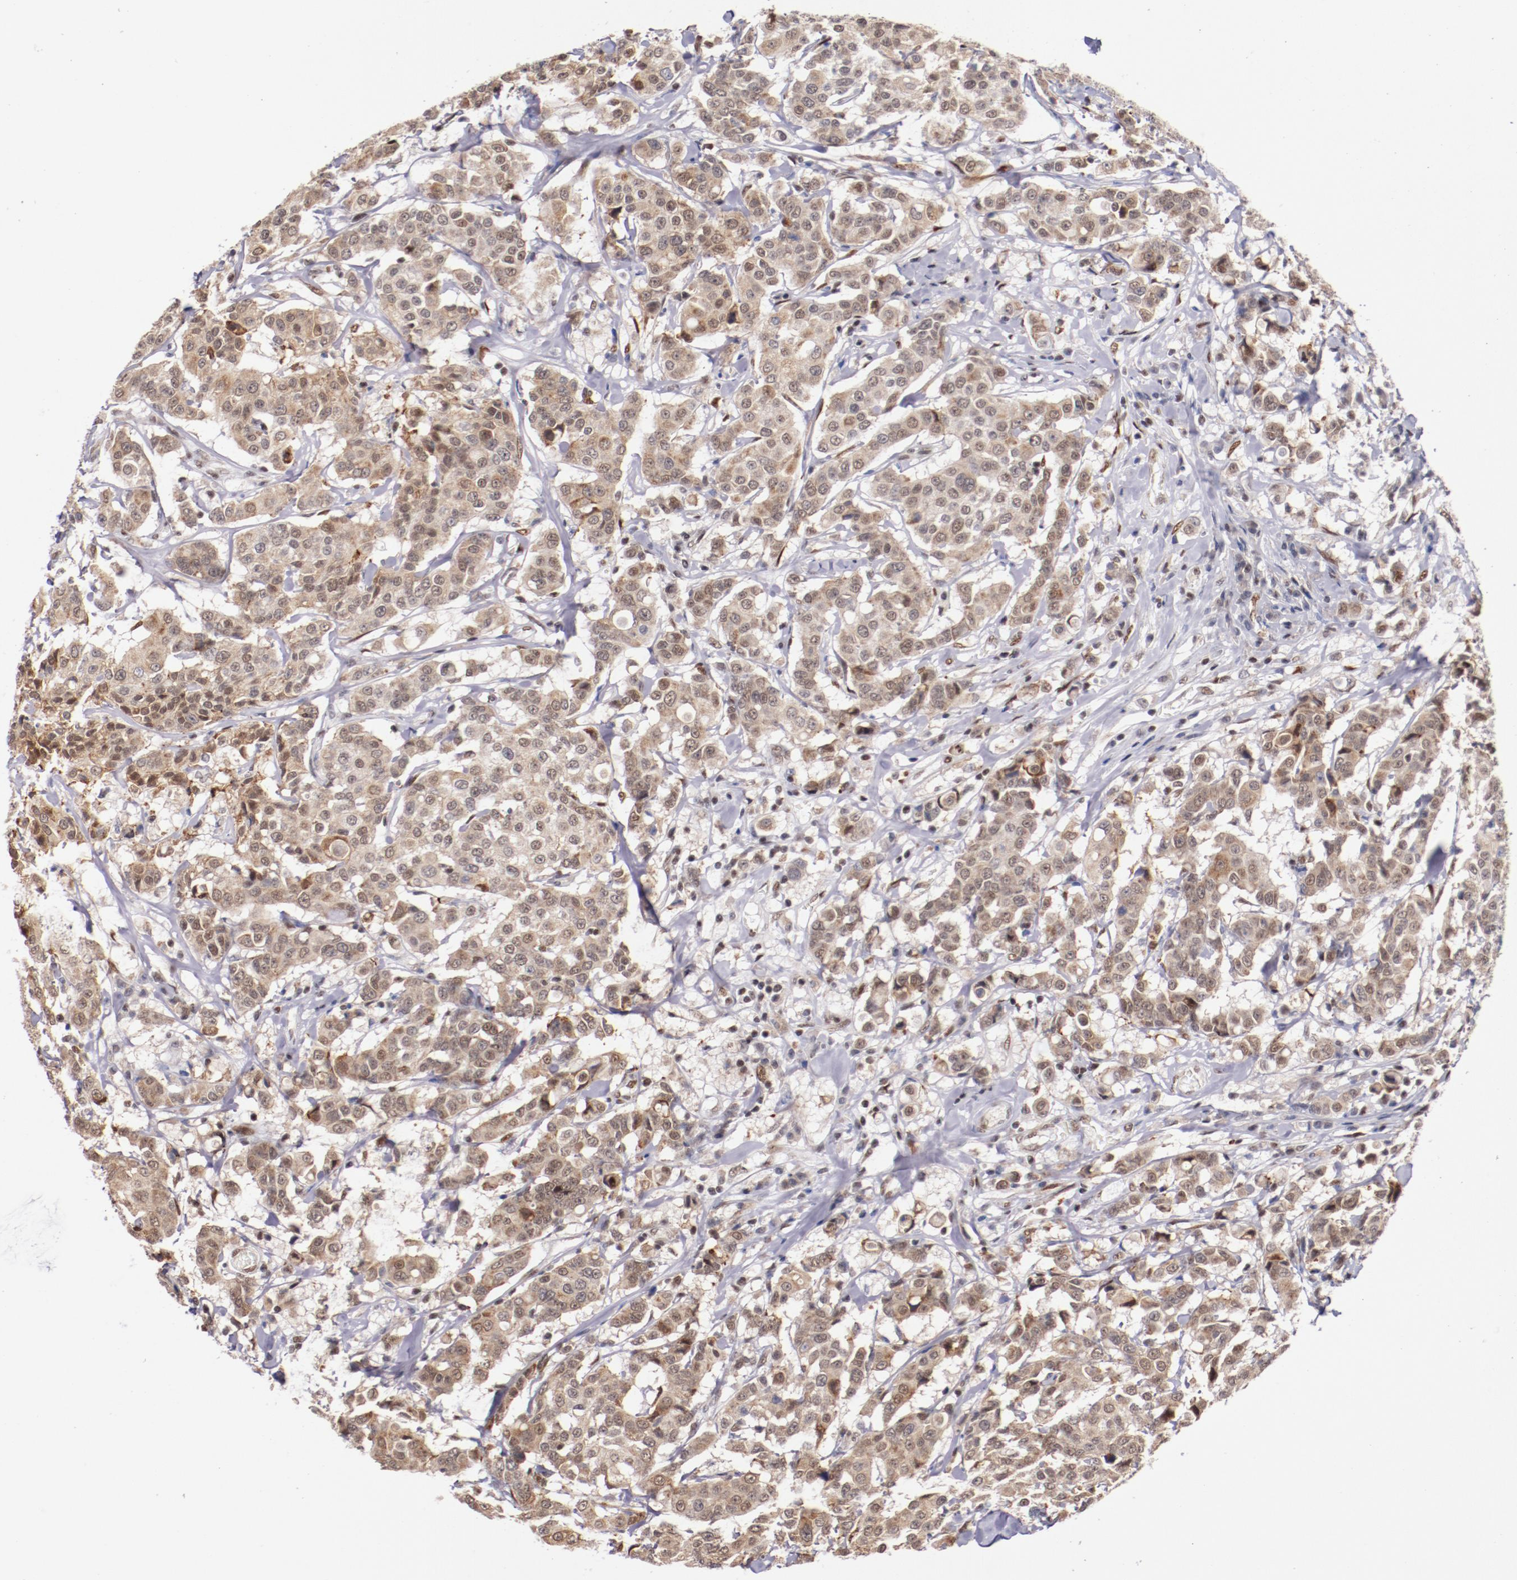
{"staining": {"intensity": "weak", "quantity": "25%-75%", "location": "cytoplasmic/membranous,nuclear"}, "tissue": "breast cancer", "cell_type": "Tumor cells", "image_type": "cancer", "snomed": [{"axis": "morphology", "description": "Duct carcinoma"}, {"axis": "topography", "description": "Breast"}], "caption": "Immunohistochemistry (IHC) micrograph of neoplastic tissue: breast cancer stained using immunohistochemistry (IHC) reveals low levels of weak protein expression localized specifically in the cytoplasmic/membranous and nuclear of tumor cells, appearing as a cytoplasmic/membranous and nuclear brown color.", "gene": "SRF", "patient": {"sex": "female", "age": 27}}